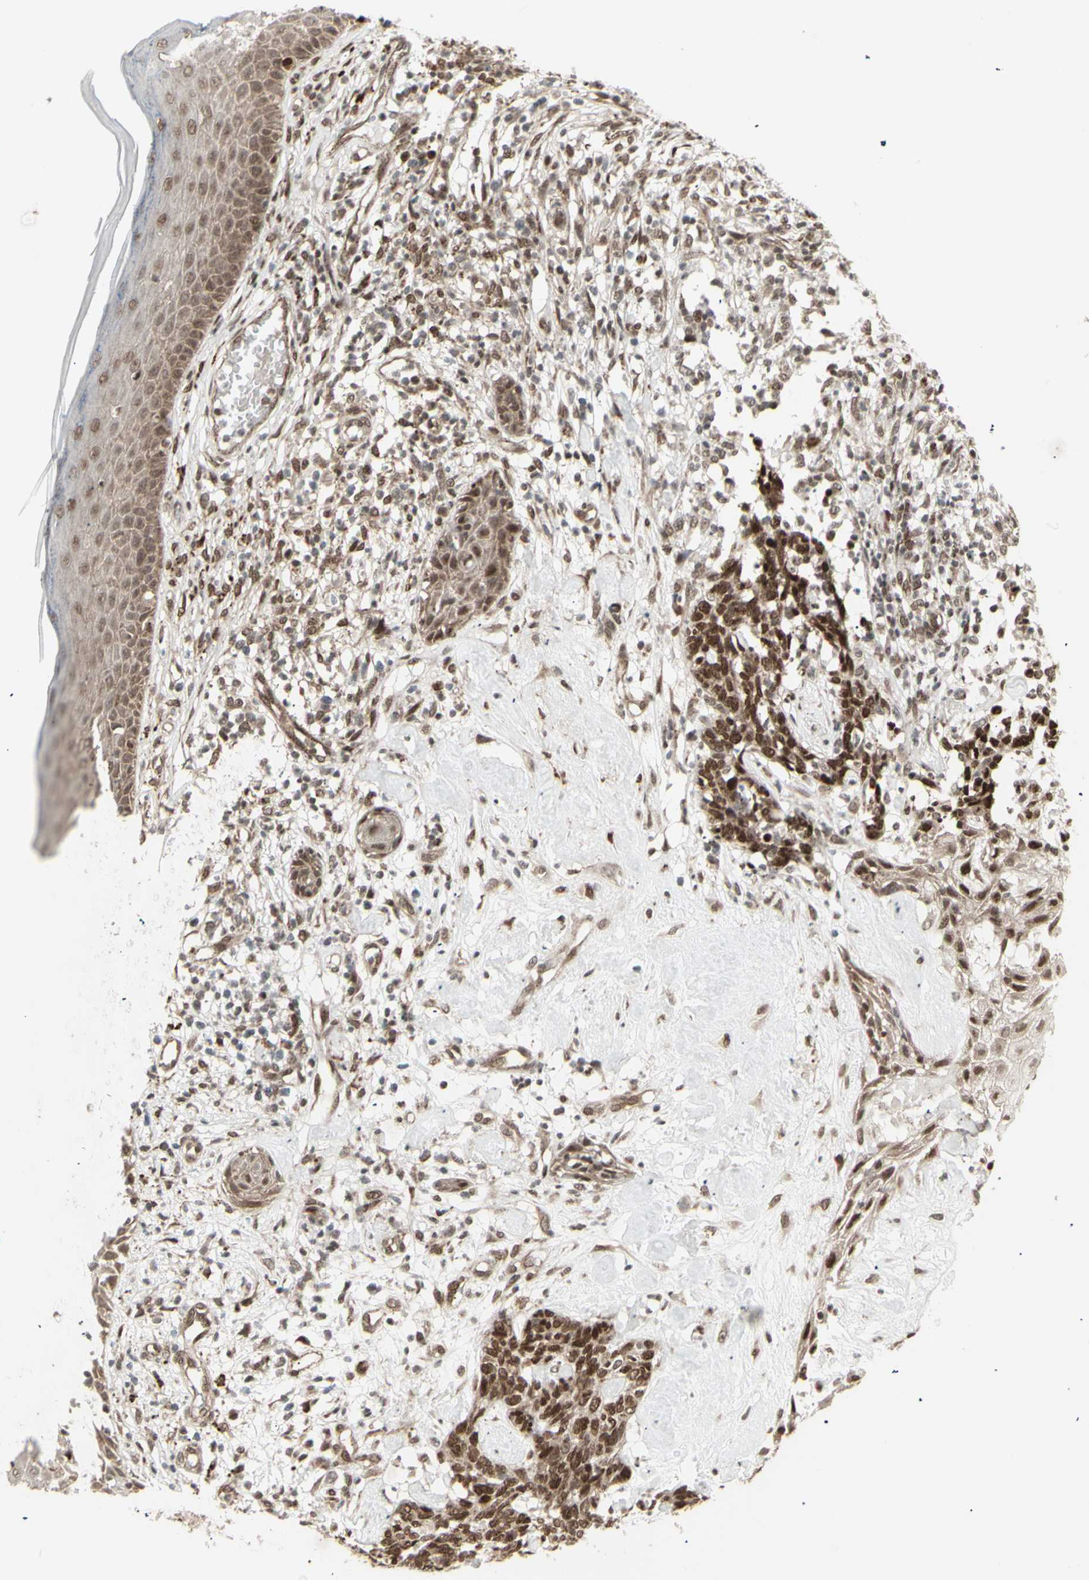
{"staining": {"intensity": "strong", "quantity": ">75%", "location": "cytoplasmic/membranous,nuclear"}, "tissue": "skin cancer", "cell_type": "Tumor cells", "image_type": "cancer", "snomed": [{"axis": "morphology", "description": "Basal cell carcinoma"}, {"axis": "topography", "description": "Skin"}], "caption": "Human basal cell carcinoma (skin) stained for a protein (brown) displays strong cytoplasmic/membranous and nuclear positive expression in approximately >75% of tumor cells.", "gene": "CBX1", "patient": {"sex": "female", "age": 84}}